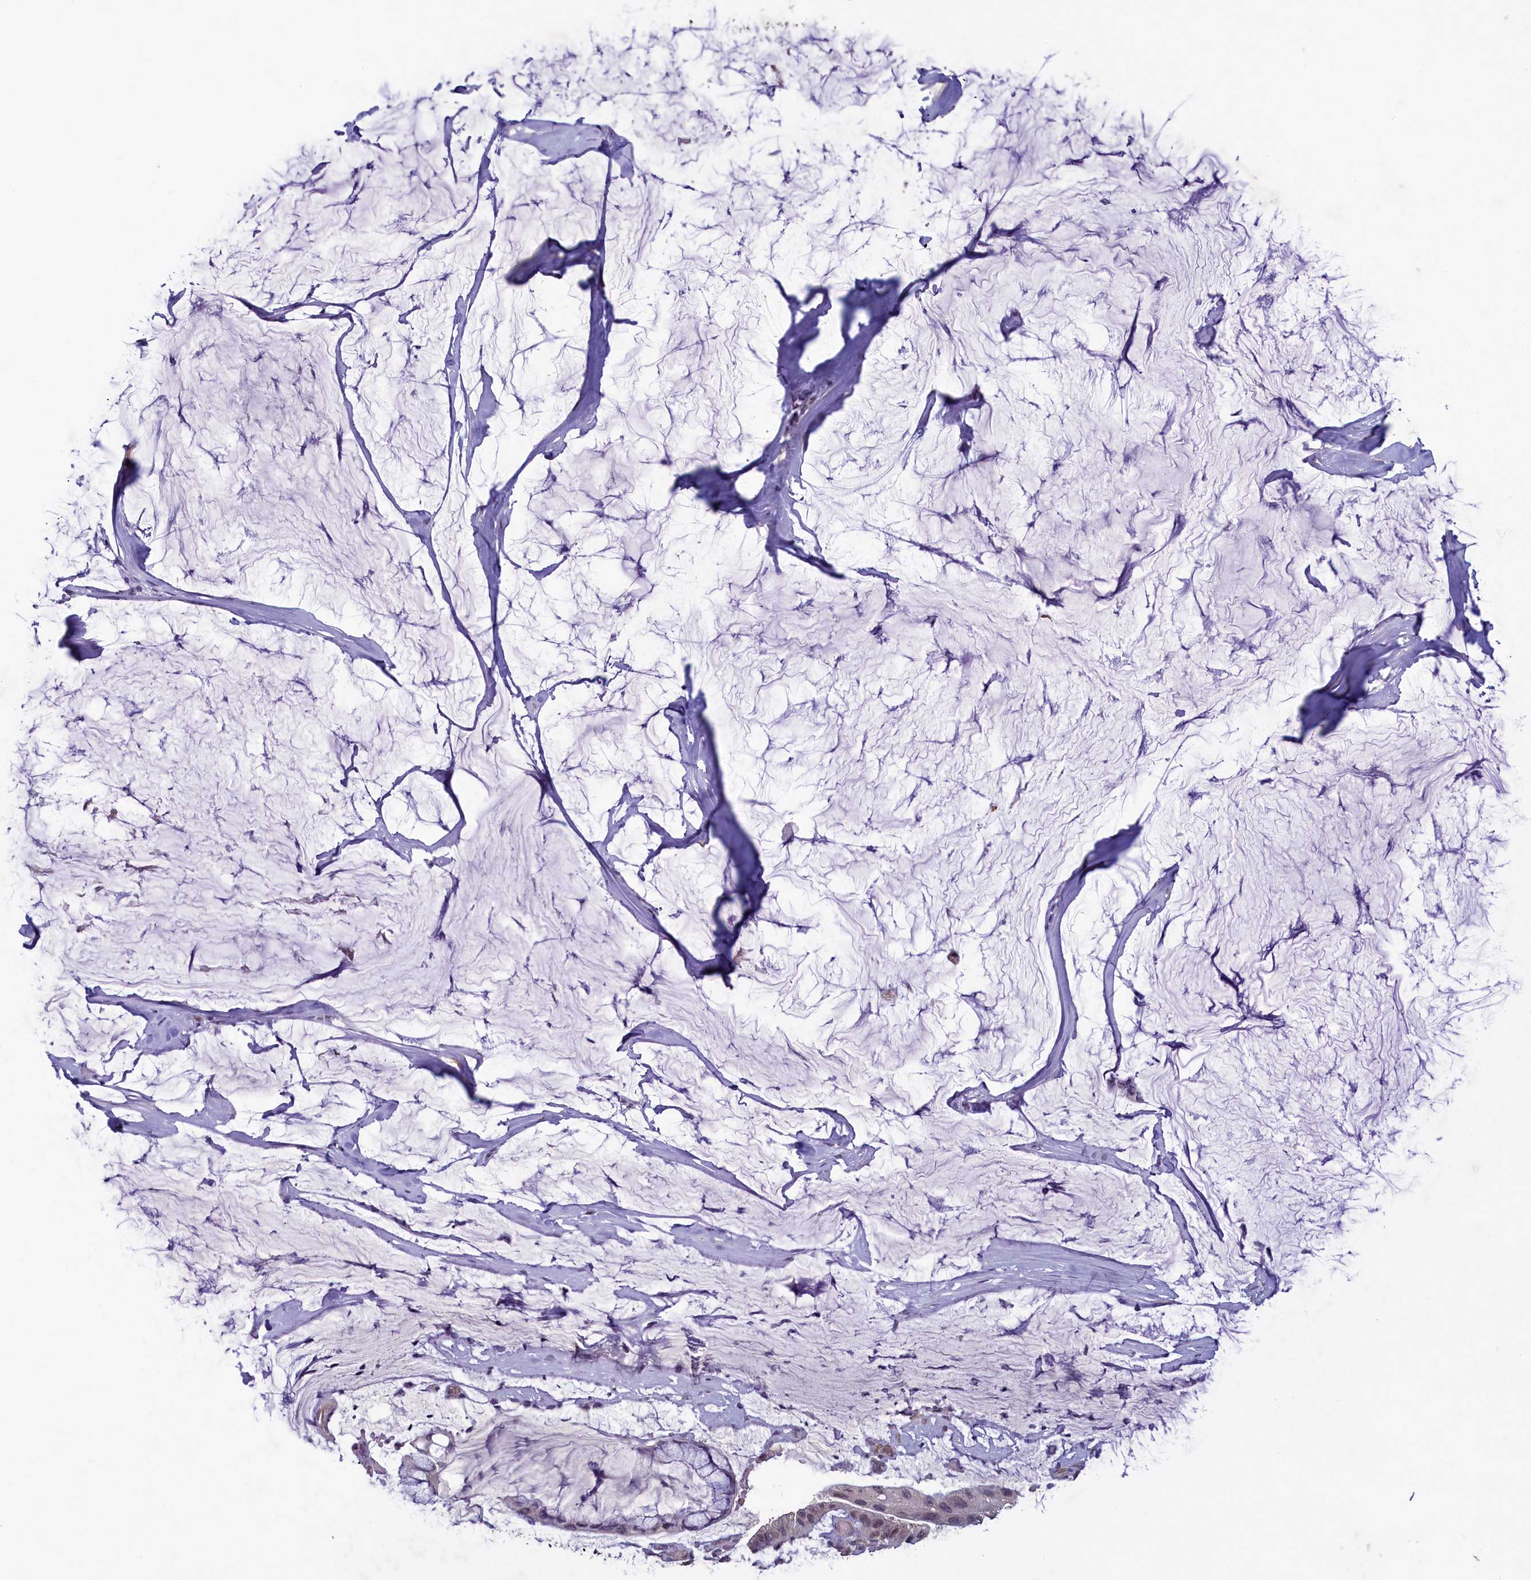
{"staining": {"intensity": "negative", "quantity": "none", "location": "none"}, "tissue": "ovarian cancer", "cell_type": "Tumor cells", "image_type": "cancer", "snomed": [{"axis": "morphology", "description": "Cystadenocarcinoma, mucinous, NOS"}, {"axis": "topography", "description": "Ovary"}], "caption": "Immunohistochemistry photomicrograph of ovarian mucinous cystadenocarcinoma stained for a protein (brown), which reveals no positivity in tumor cells.", "gene": "NUBP1", "patient": {"sex": "female", "age": 39}}